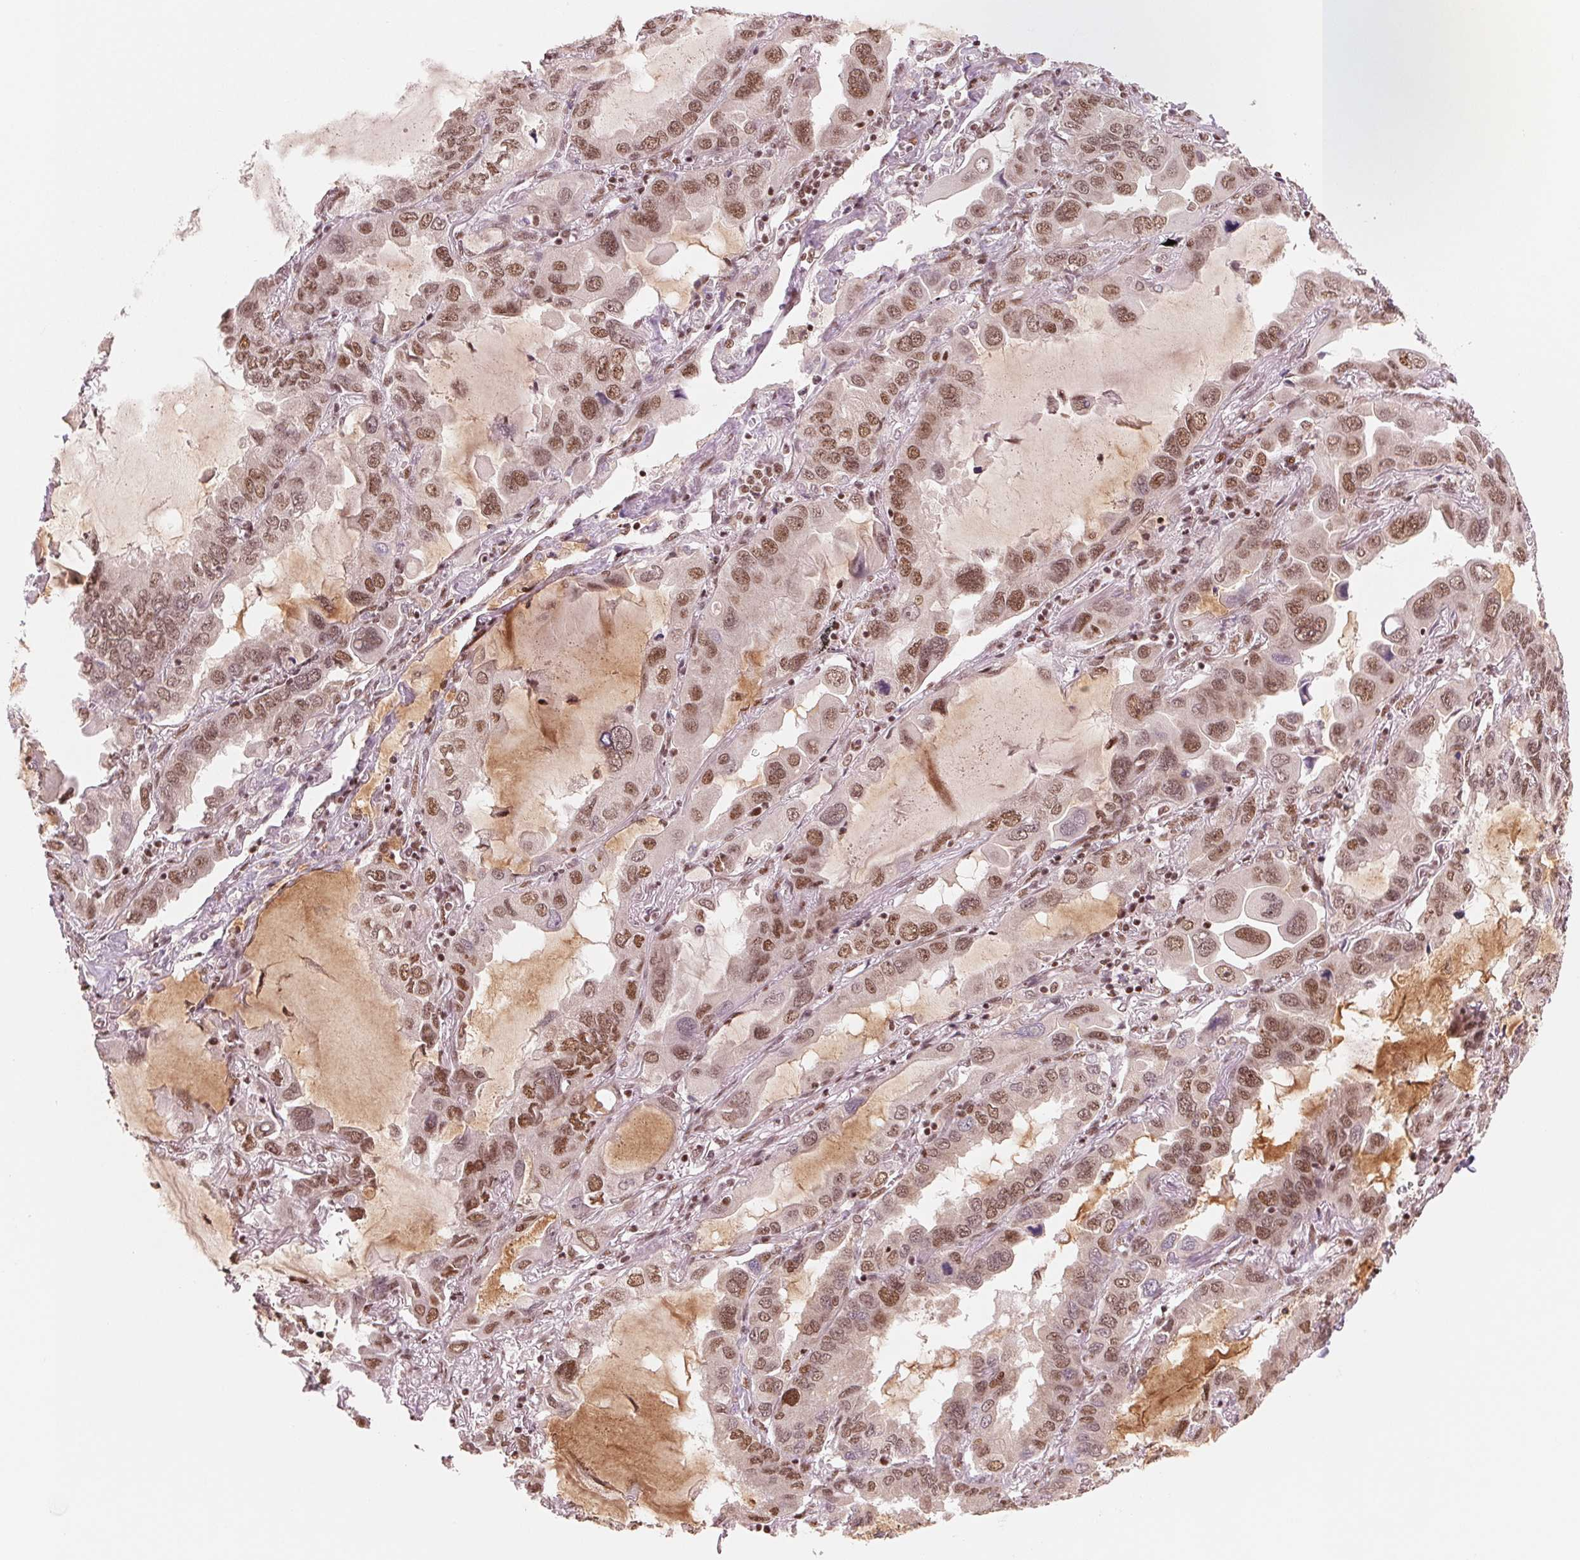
{"staining": {"intensity": "moderate", "quantity": "25%-75%", "location": "nuclear"}, "tissue": "lung cancer", "cell_type": "Tumor cells", "image_type": "cancer", "snomed": [{"axis": "morphology", "description": "Adenocarcinoma, NOS"}, {"axis": "topography", "description": "Lung"}], "caption": "A brown stain highlights moderate nuclear positivity of a protein in lung cancer tumor cells. The staining is performed using DAB brown chromogen to label protein expression. The nuclei are counter-stained blue using hematoxylin.", "gene": "TTLL9", "patient": {"sex": "male", "age": 64}}